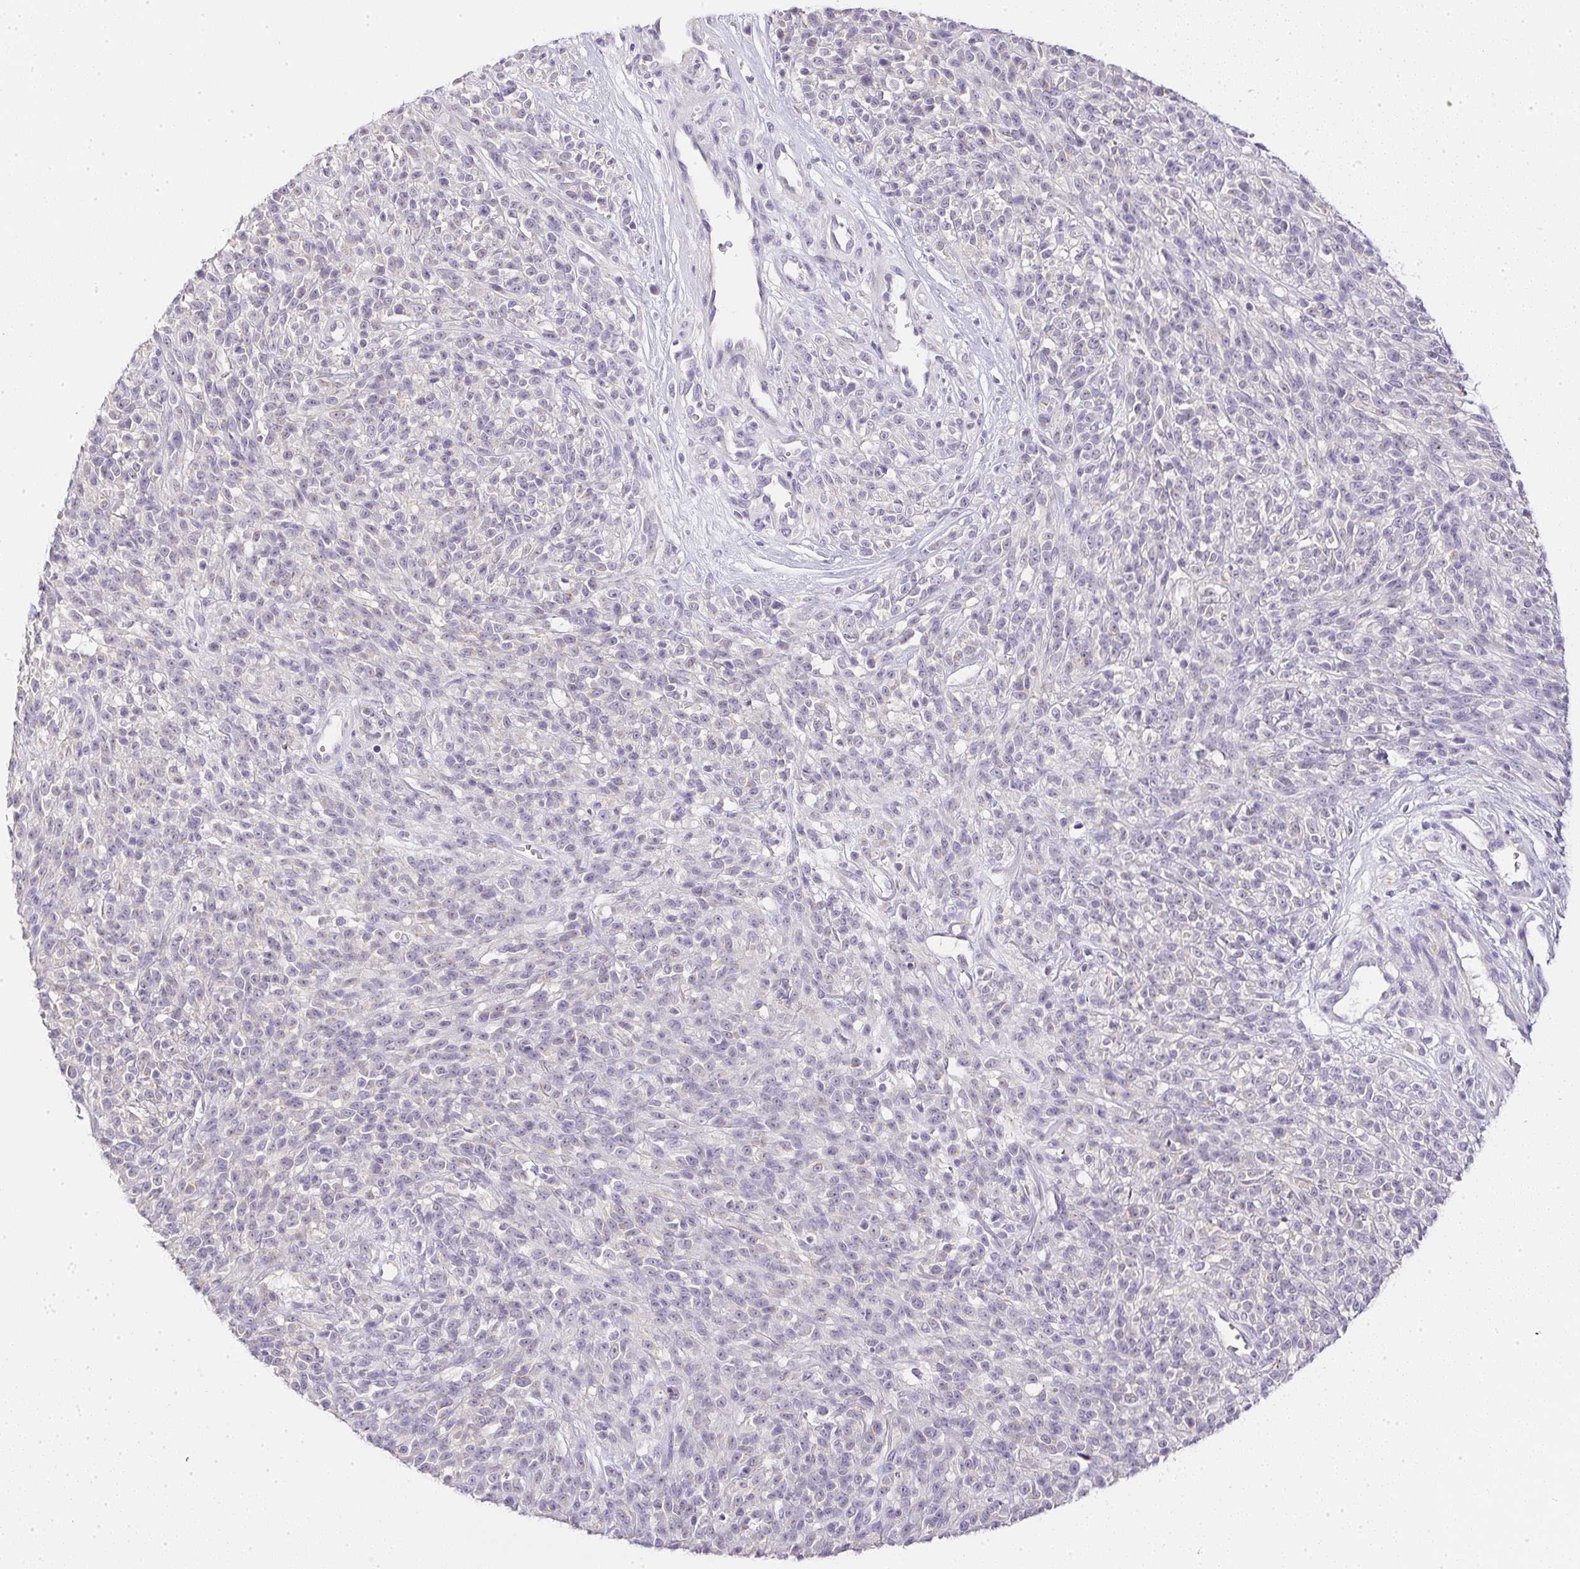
{"staining": {"intensity": "negative", "quantity": "none", "location": "none"}, "tissue": "melanoma", "cell_type": "Tumor cells", "image_type": "cancer", "snomed": [{"axis": "morphology", "description": "Malignant melanoma, NOS"}, {"axis": "topography", "description": "Skin"}, {"axis": "topography", "description": "Skin of trunk"}], "caption": "An image of human malignant melanoma is negative for staining in tumor cells. Brightfield microscopy of immunohistochemistry (IHC) stained with DAB (3,3'-diaminobenzidine) (brown) and hematoxylin (blue), captured at high magnification.", "gene": "SLC17A7", "patient": {"sex": "male", "age": 74}}